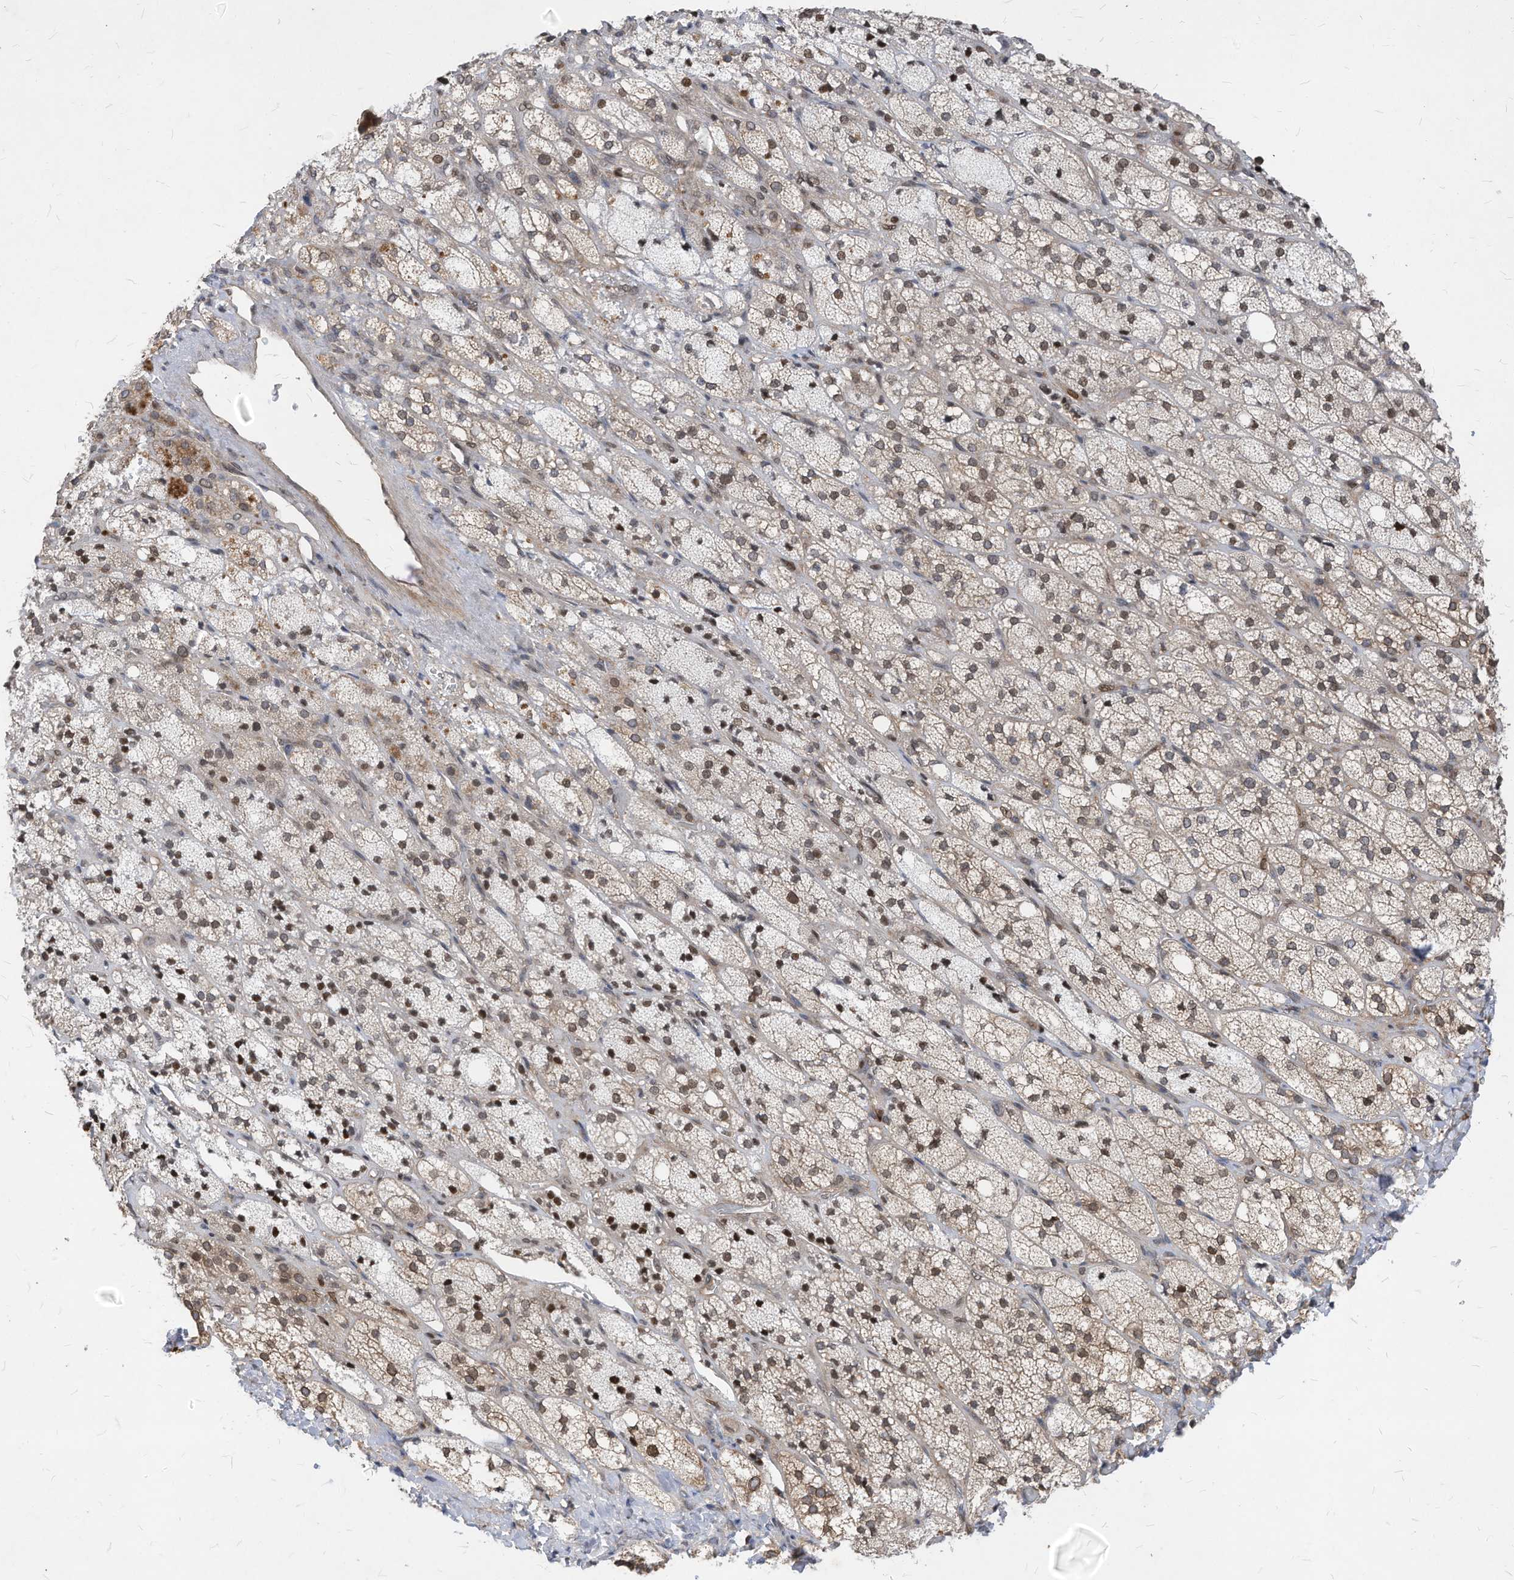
{"staining": {"intensity": "moderate", "quantity": "25%-75%", "location": "cytoplasmic/membranous,nuclear"}, "tissue": "adrenal gland", "cell_type": "Glandular cells", "image_type": "normal", "snomed": [{"axis": "morphology", "description": "Normal tissue, NOS"}, {"axis": "topography", "description": "Adrenal gland"}], "caption": "Protein staining of unremarkable adrenal gland displays moderate cytoplasmic/membranous,nuclear positivity in about 25%-75% of glandular cells.", "gene": "KPNB1", "patient": {"sex": "male", "age": 61}}